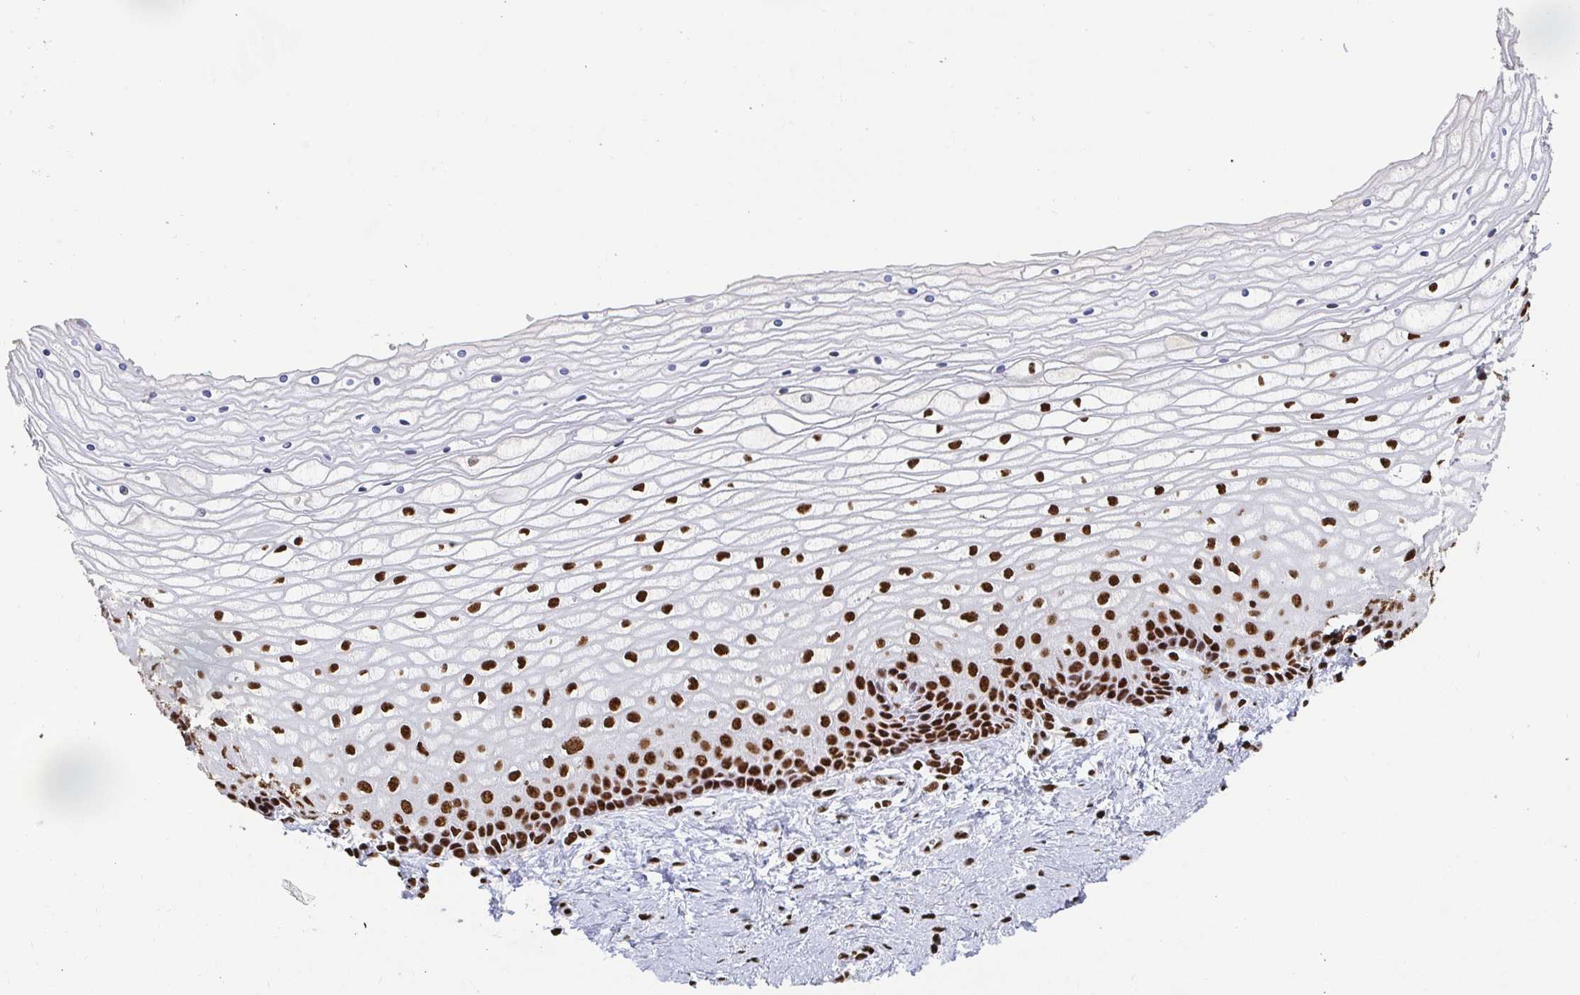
{"staining": {"intensity": "strong", "quantity": ">75%", "location": "nuclear"}, "tissue": "vagina", "cell_type": "Squamous epithelial cells", "image_type": "normal", "snomed": [{"axis": "morphology", "description": "Normal tissue, NOS"}, {"axis": "topography", "description": "Vagina"}], "caption": "Protein staining of benign vagina displays strong nuclear staining in about >75% of squamous epithelial cells.", "gene": "EWSR1", "patient": {"sex": "female", "age": 45}}